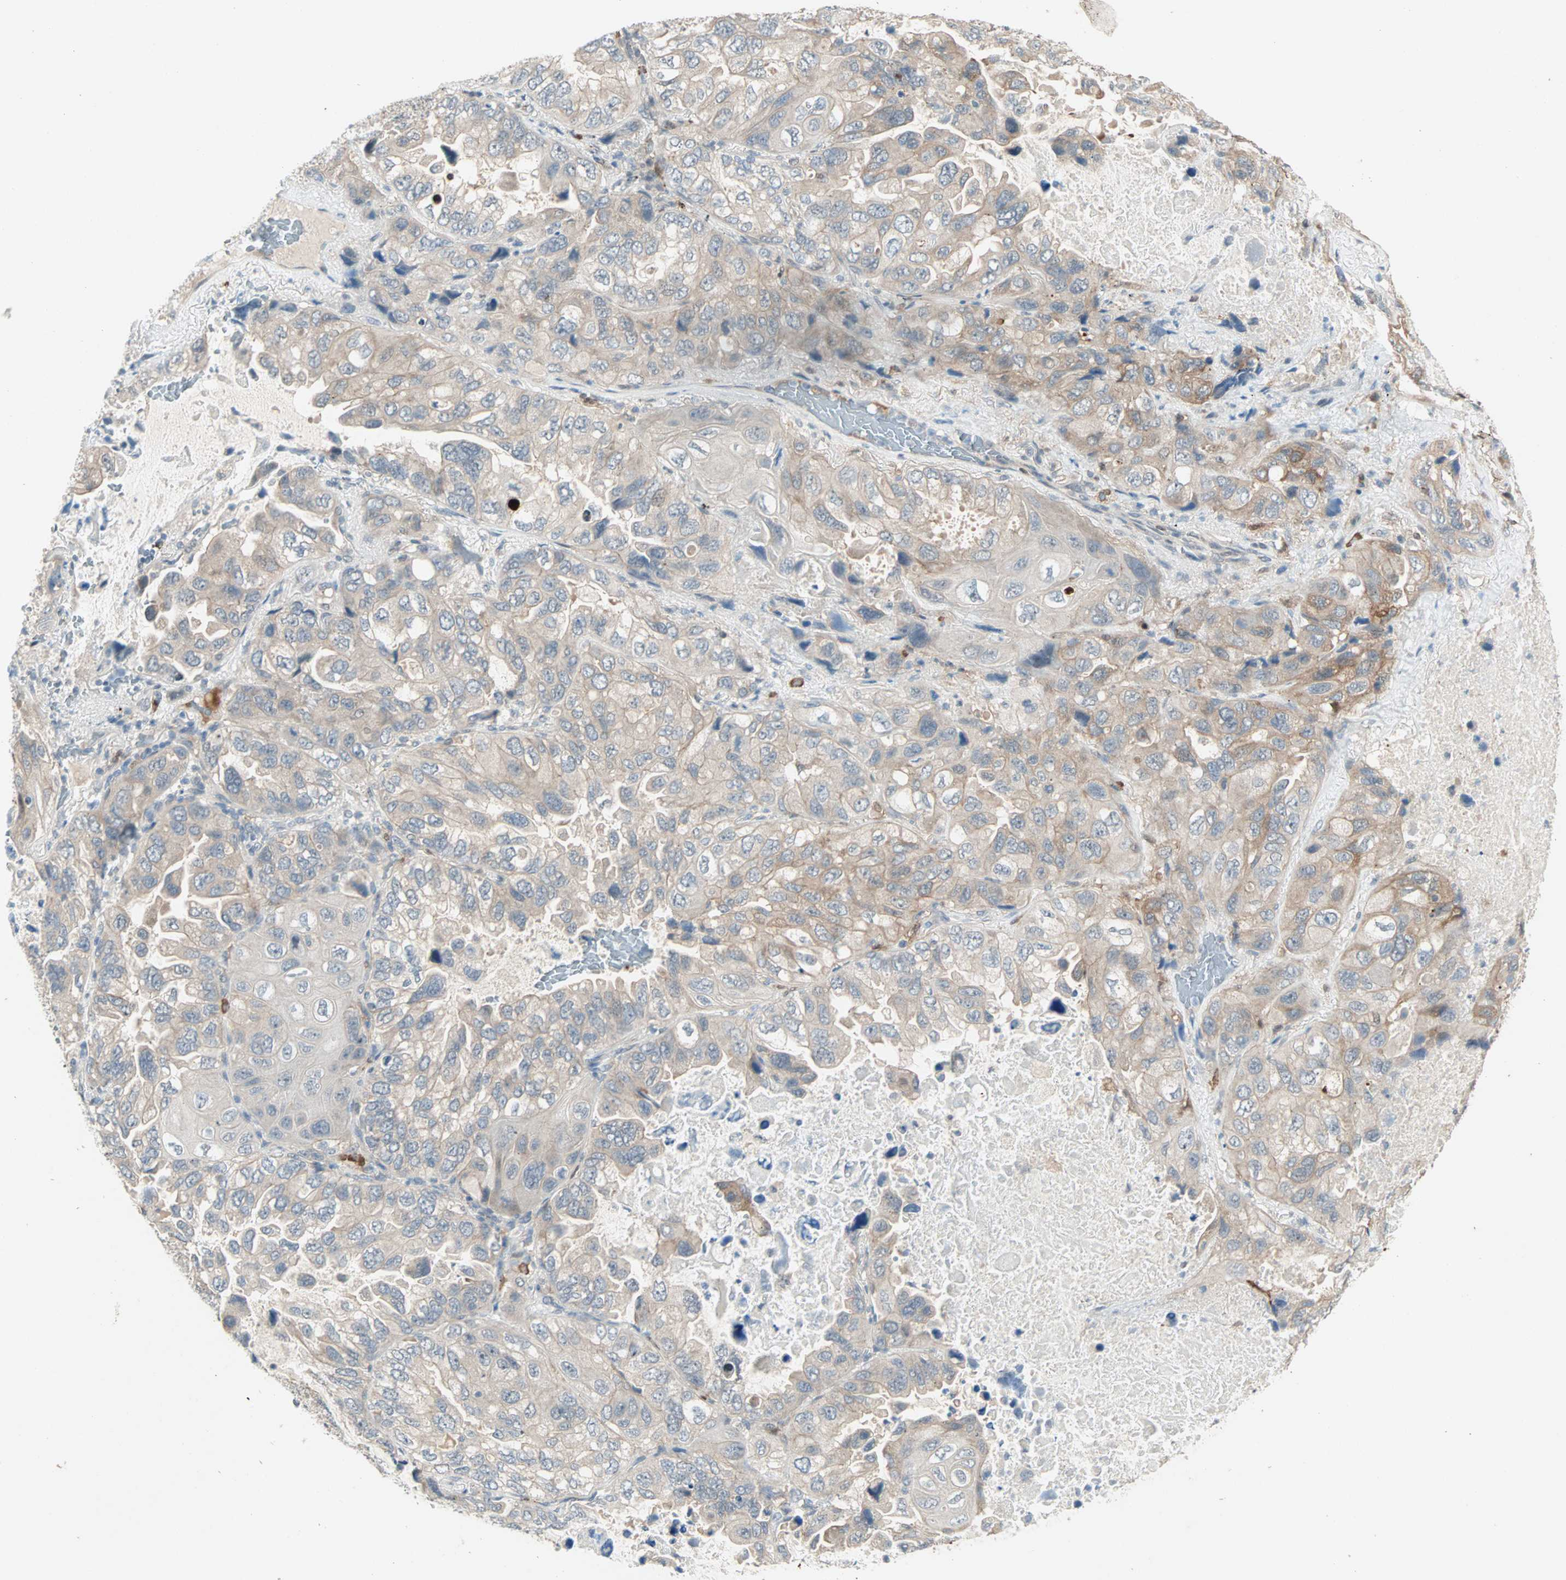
{"staining": {"intensity": "weak", "quantity": ">75%", "location": "cytoplasmic/membranous"}, "tissue": "lung cancer", "cell_type": "Tumor cells", "image_type": "cancer", "snomed": [{"axis": "morphology", "description": "Squamous cell carcinoma, NOS"}, {"axis": "topography", "description": "Lung"}], "caption": "A histopathology image of lung cancer stained for a protein exhibits weak cytoplasmic/membranous brown staining in tumor cells.", "gene": "RTL6", "patient": {"sex": "female", "age": 73}}